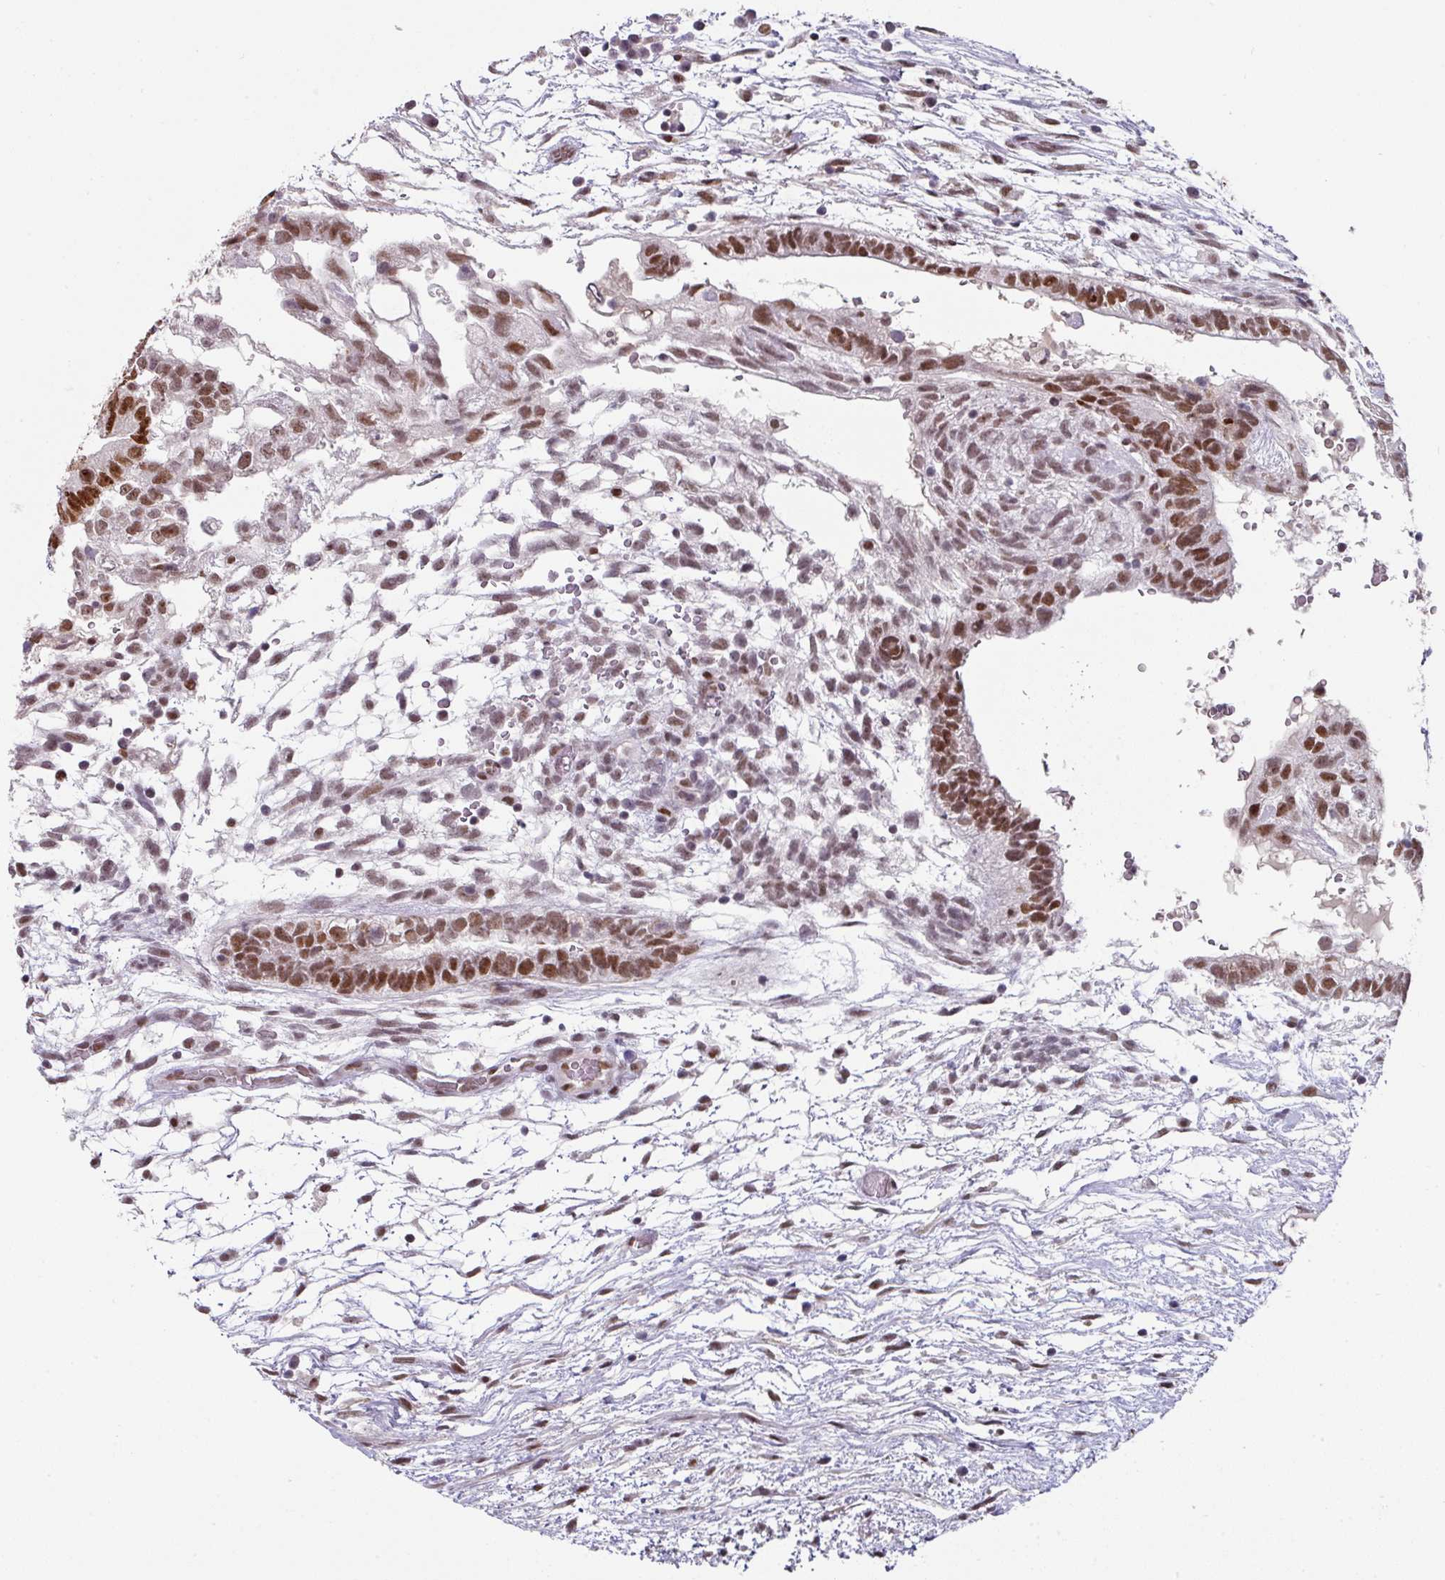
{"staining": {"intensity": "moderate", "quantity": ">75%", "location": "nuclear"}, "tissue": "testis cancer", "cell_type": "Tumor cells", "image_type": "cancer", "snomed": [{"axis": "morphology", "description": "Carcinoma, Embryonal, NOS"}, {"axis": "topography", "description": "Testis"}], "caption": "Testis cancer tissue displays moderate nuclear expression in about >75% of tumor cells (DAB IHC with brightfield microscopy, high magnification).", "gene": "RAD50", "patient": {"sex": "male", "age": 32}}